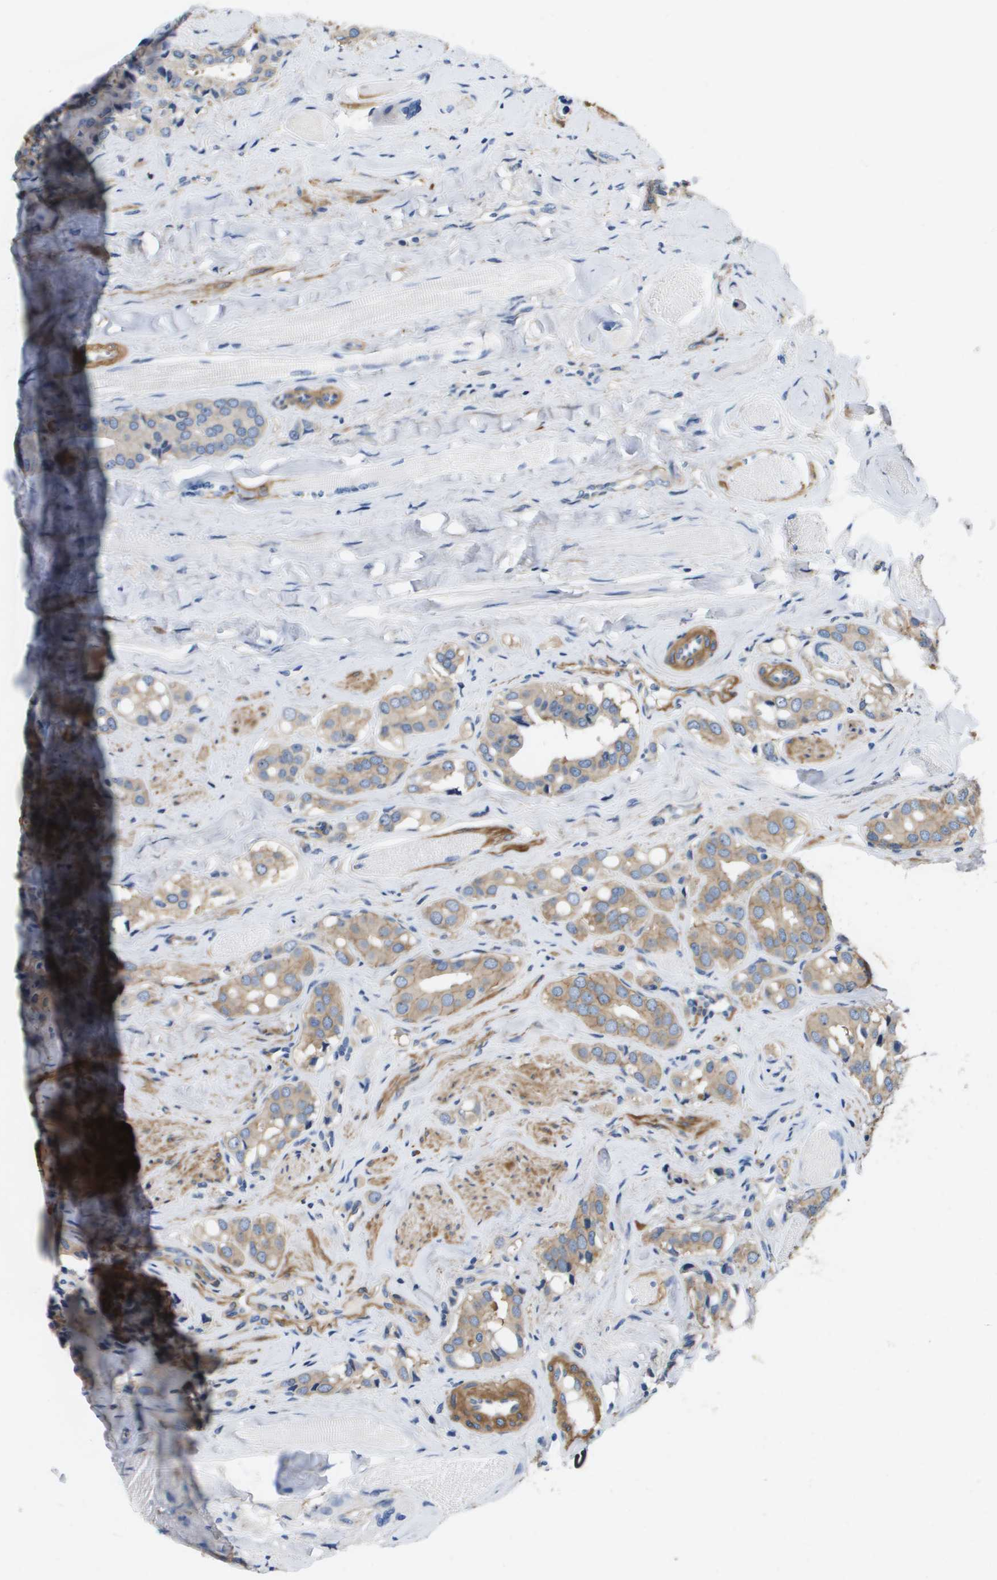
{"staining": {"intensity": "weak", "quantity": ">75%", "location": "cytoplasmic/membranous"}, "tissue": "prostate cancer", "cell_type": "Tumor cells", "image_type": "cancer", "snomed": [{"axis": "morphology", "description": "Adenocarcinoma, High grade"}, {"axis": "topography", "description": "Prostate"}], "caption": "The photomicrograph exhibits immunohistochemical staining of prostate cancer (adenocarcinoma (high-grade)). There is weak cytoplasmic/membranous positivity is present in about >75% of tumor cells.", "gene": "LPP", "patient": {"sex": "male", "age": 52}}